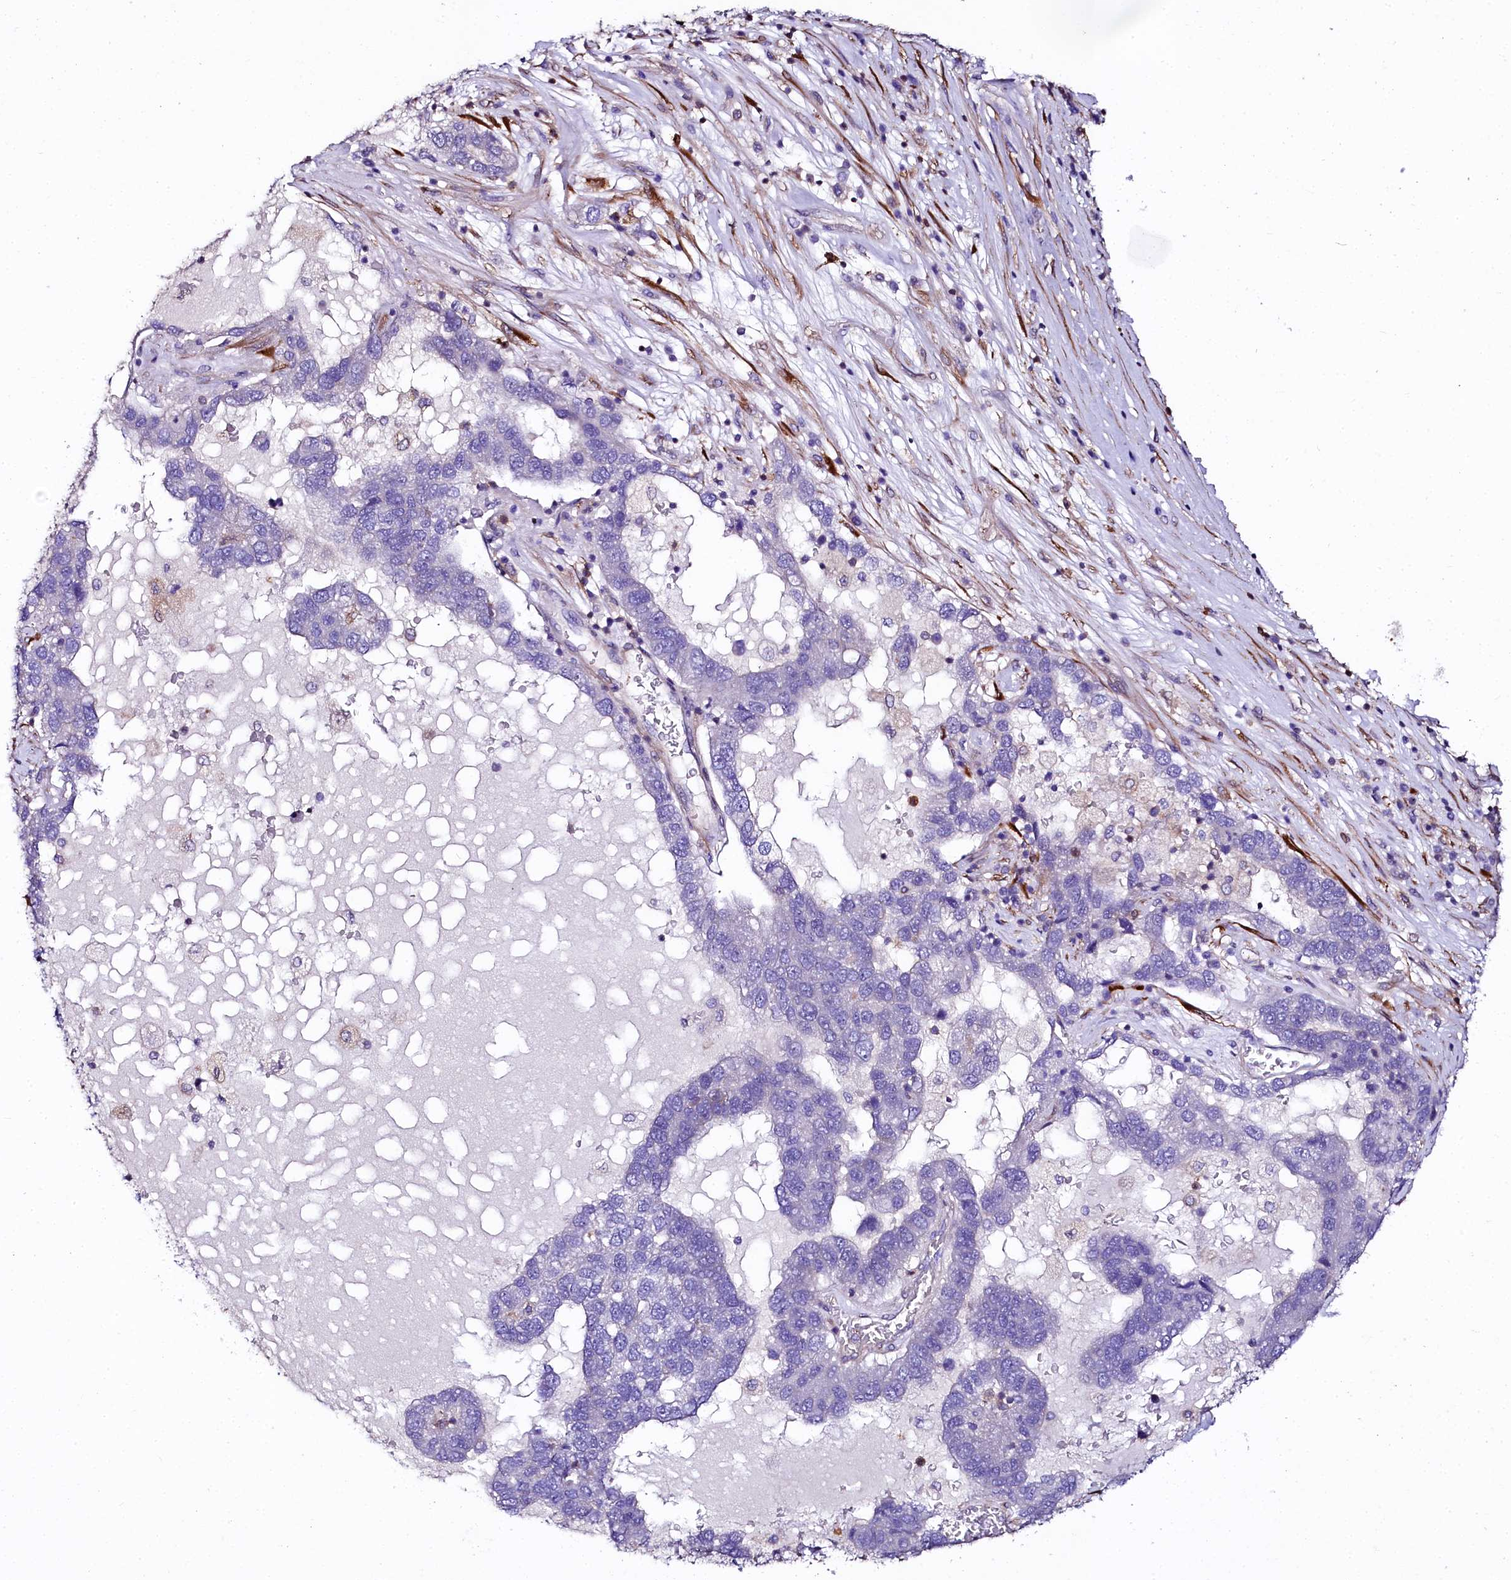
{"staining": {"intensity": "negative", "quantity": "none", "location": "none"}, "tissue": "pancreatic cancer", "cell_type": "Tumor cells", "image_type": "cancer", "snomed": [{"axis": "morphology", "description": "Adenocarcinoma, NOS"}, {"axis": "topography", "description": "Pancreas"}], "caption": "Photomicrograph shows no significant protein positivity in tumor cells of pancreatic adenocarcinoma.", "gene": "FCHSD2", "patient": {"sex": "female", "age": 61}}